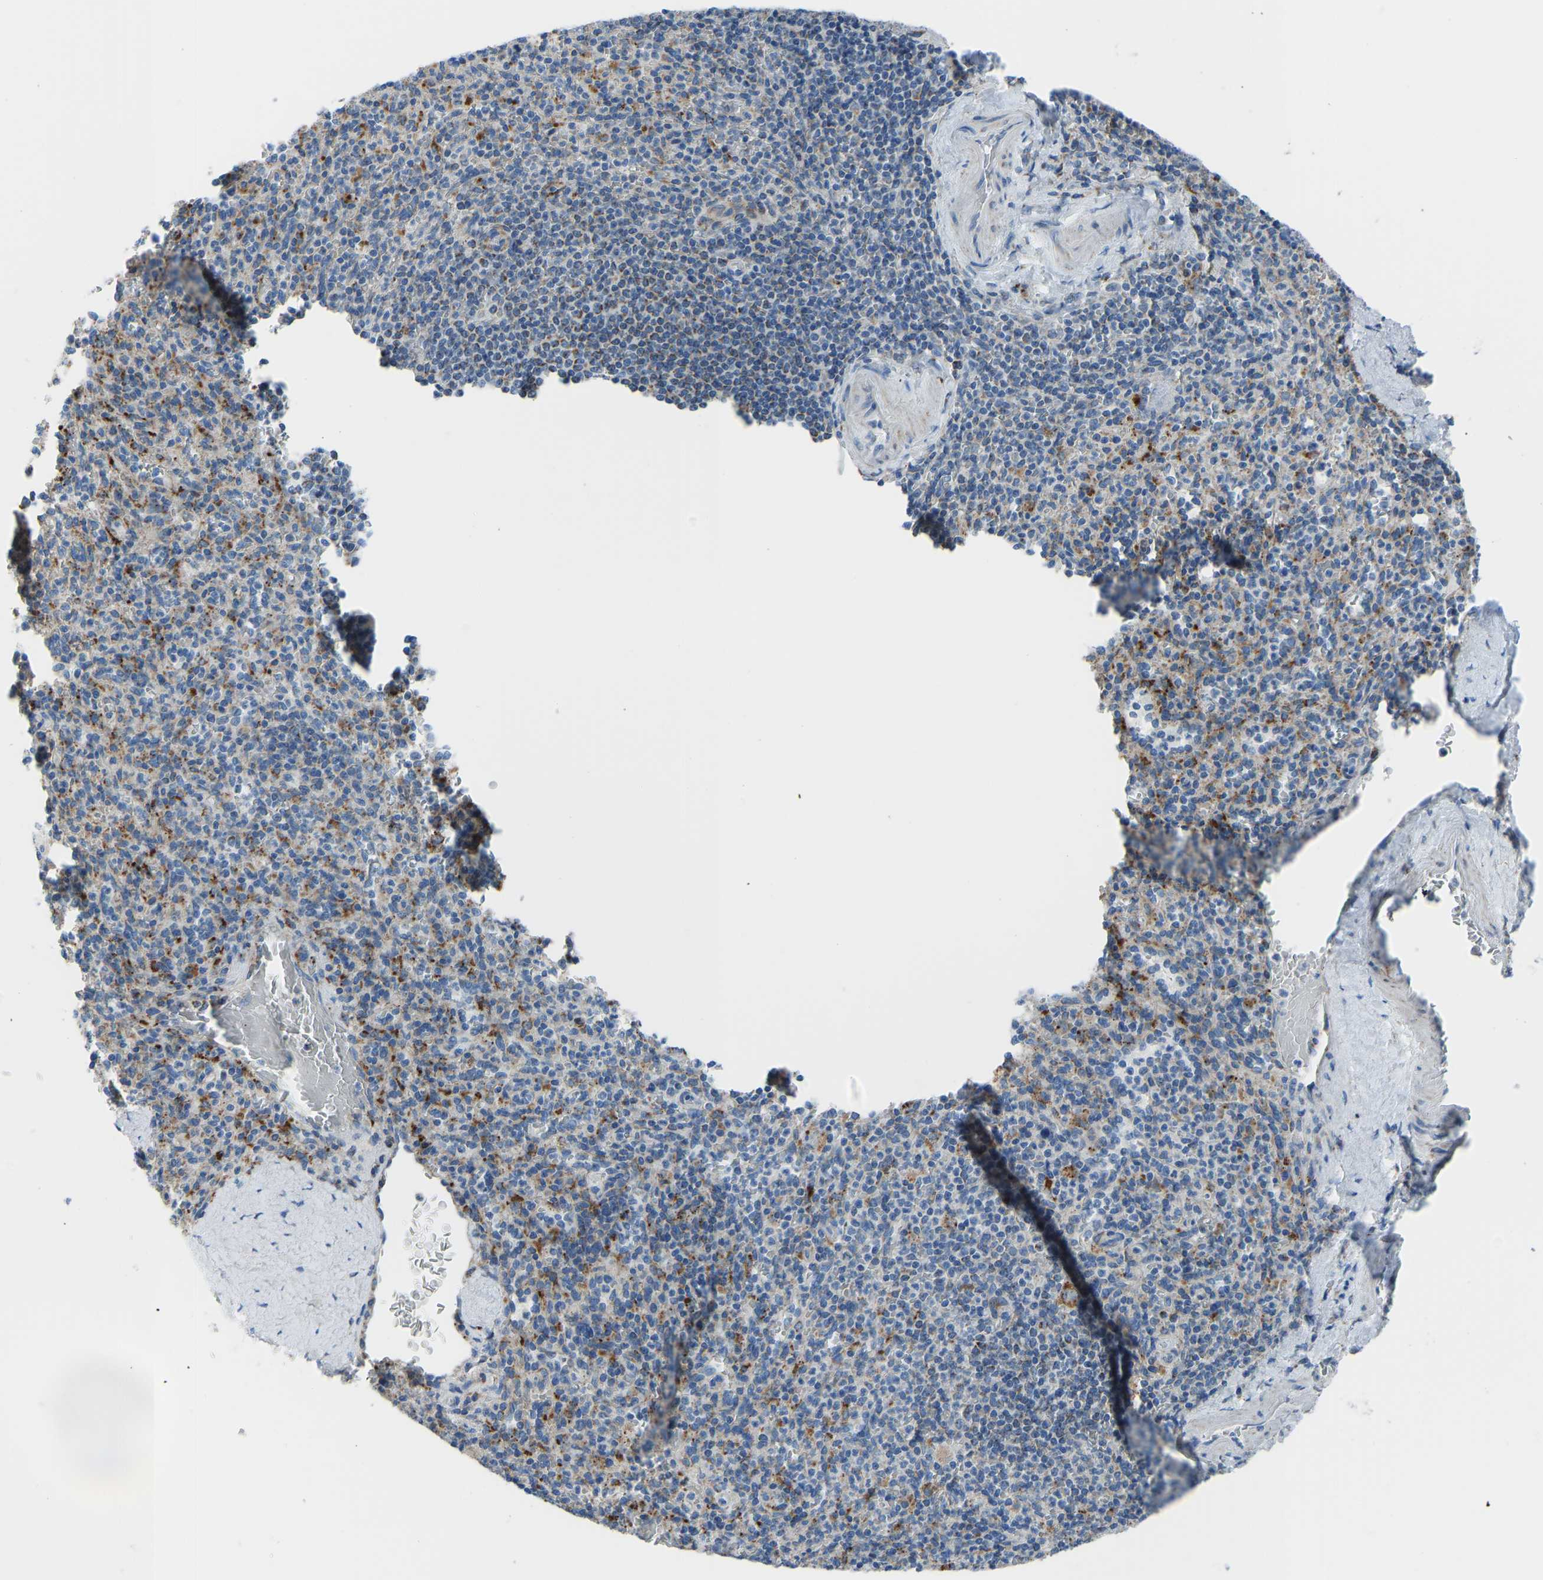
{"staining": {"intensity": "moderate", "quantity": "25%-75%", "location": "cytoplasmic/membranous"}, "tissue": "spleen", "cell_type": "Cells in red pulp", "image_type": "normal", "snomed": [{"axis": "morphology", "description": "Normal tissue, NOS"}, {"axis": "topography", "description": "Spleen"}], "caption": "A high-resolution histopathology image shows immunohistochemistry (IHC) staining of unremarkable spleen, which demonstrates moderate cytoplasmic/membranous staining in about 25%-75% of cells in red pulp. (DAB (3,3'-diaminobenzidine) IHC, brown staining for protein, blue staining for nuclei).", "gene": "SMIM20", "patient": {"sex": "male", "age": 36}}